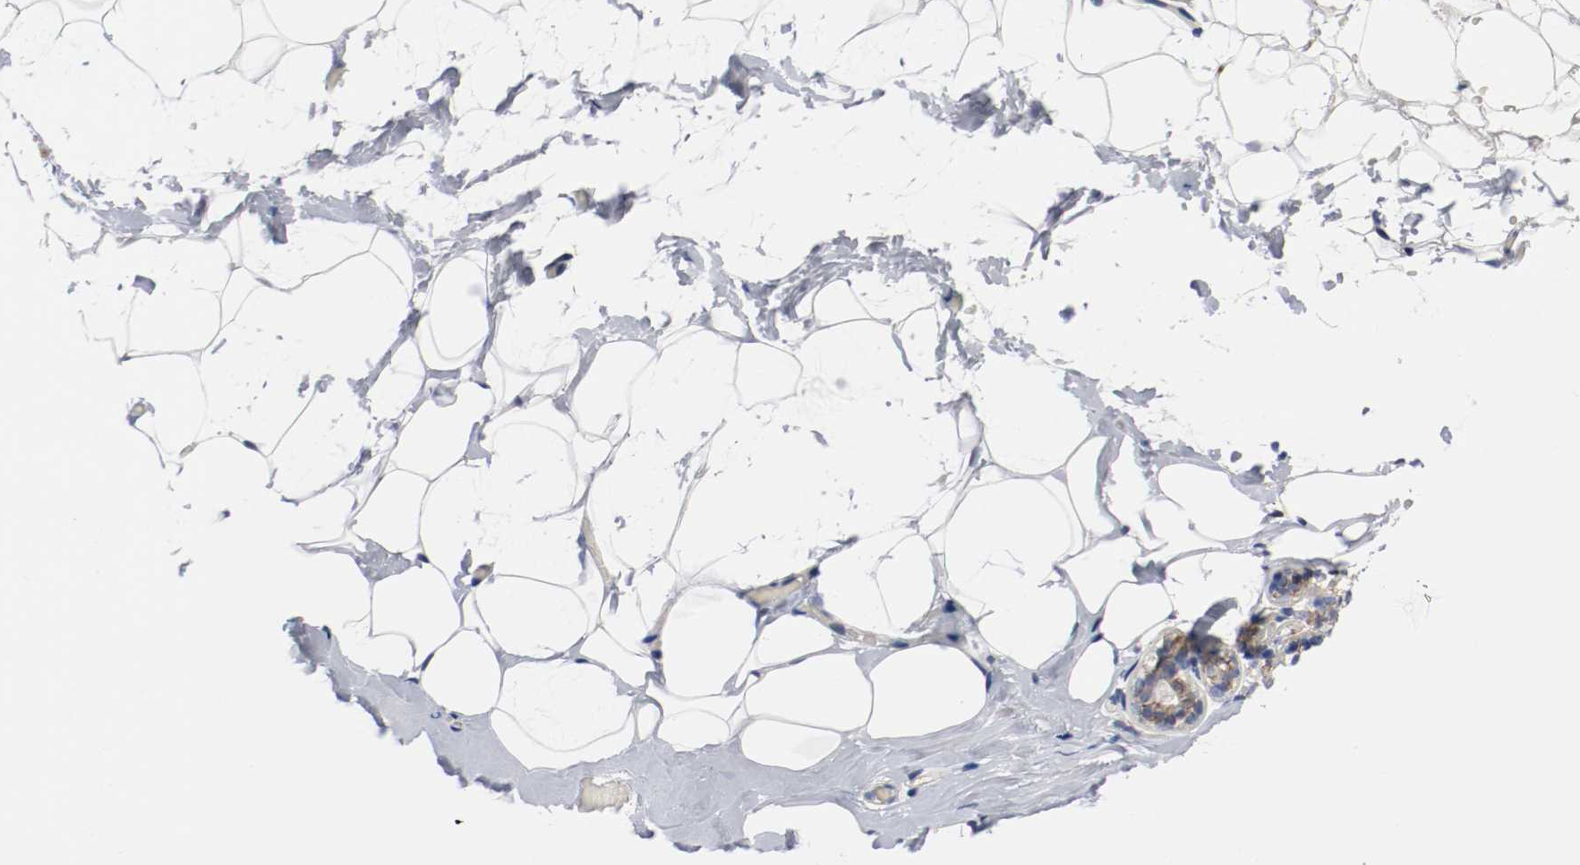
{"staining": {"intensity": "negative", "quantity": "none", "location": "none"}, "tissue": "breast", "cell_type": "Adipocytes", "image_type": "normal", "snomed": [{"axis": "morphology", "description": "Normal tissue, NOS"}, {"axis": "topography", "description": "Breast"}], "caption": "DAB (3,3'-diaminobenzidine) immunohistochemical staining of unremarkable breast exhibits no significant positivity in adipocytes.", "gene": "TNC", "patient": {"sex": "female", "age": 75}}